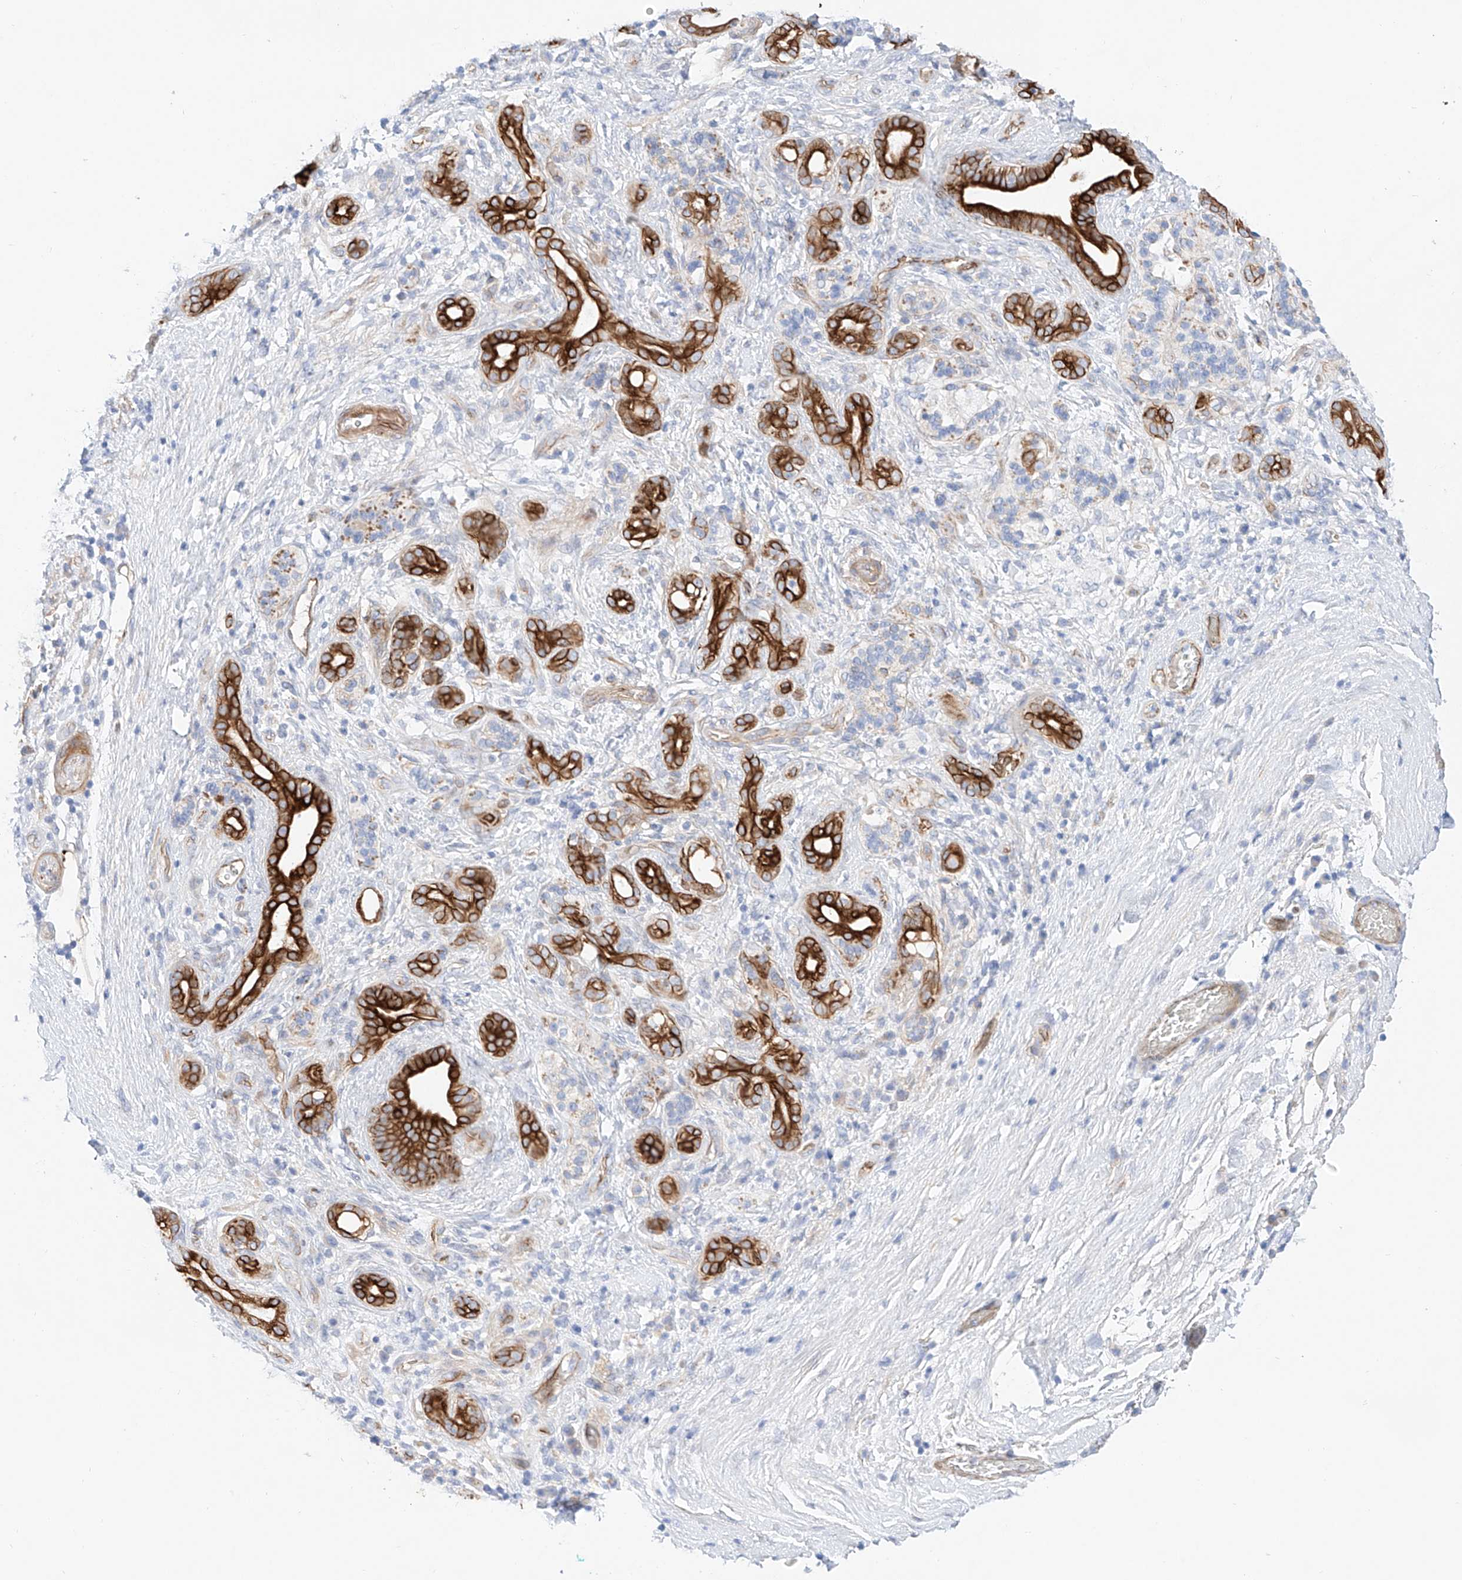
{"staining": {"intensity": "strong", "quantity": ">75%", "location": "cytoplasmic/membranous"}, "tissue": "pancreatic cancer", "cell_type": "Tumor cells", "image_type": "cancer", "snomed": [{"axis": "morphology", "description": "Adenocarcinoma, NOS"}, {"axis": "topography", "description": "Pancreas"}], "caption": "Strong cytoplasmic/membranous protein expression is appreciated in approximately >75% of tumor cells in adenocarcinoma (pancreatic).", "gene": "SBSPON", "patient": {"sex": "male", "age": 78}}